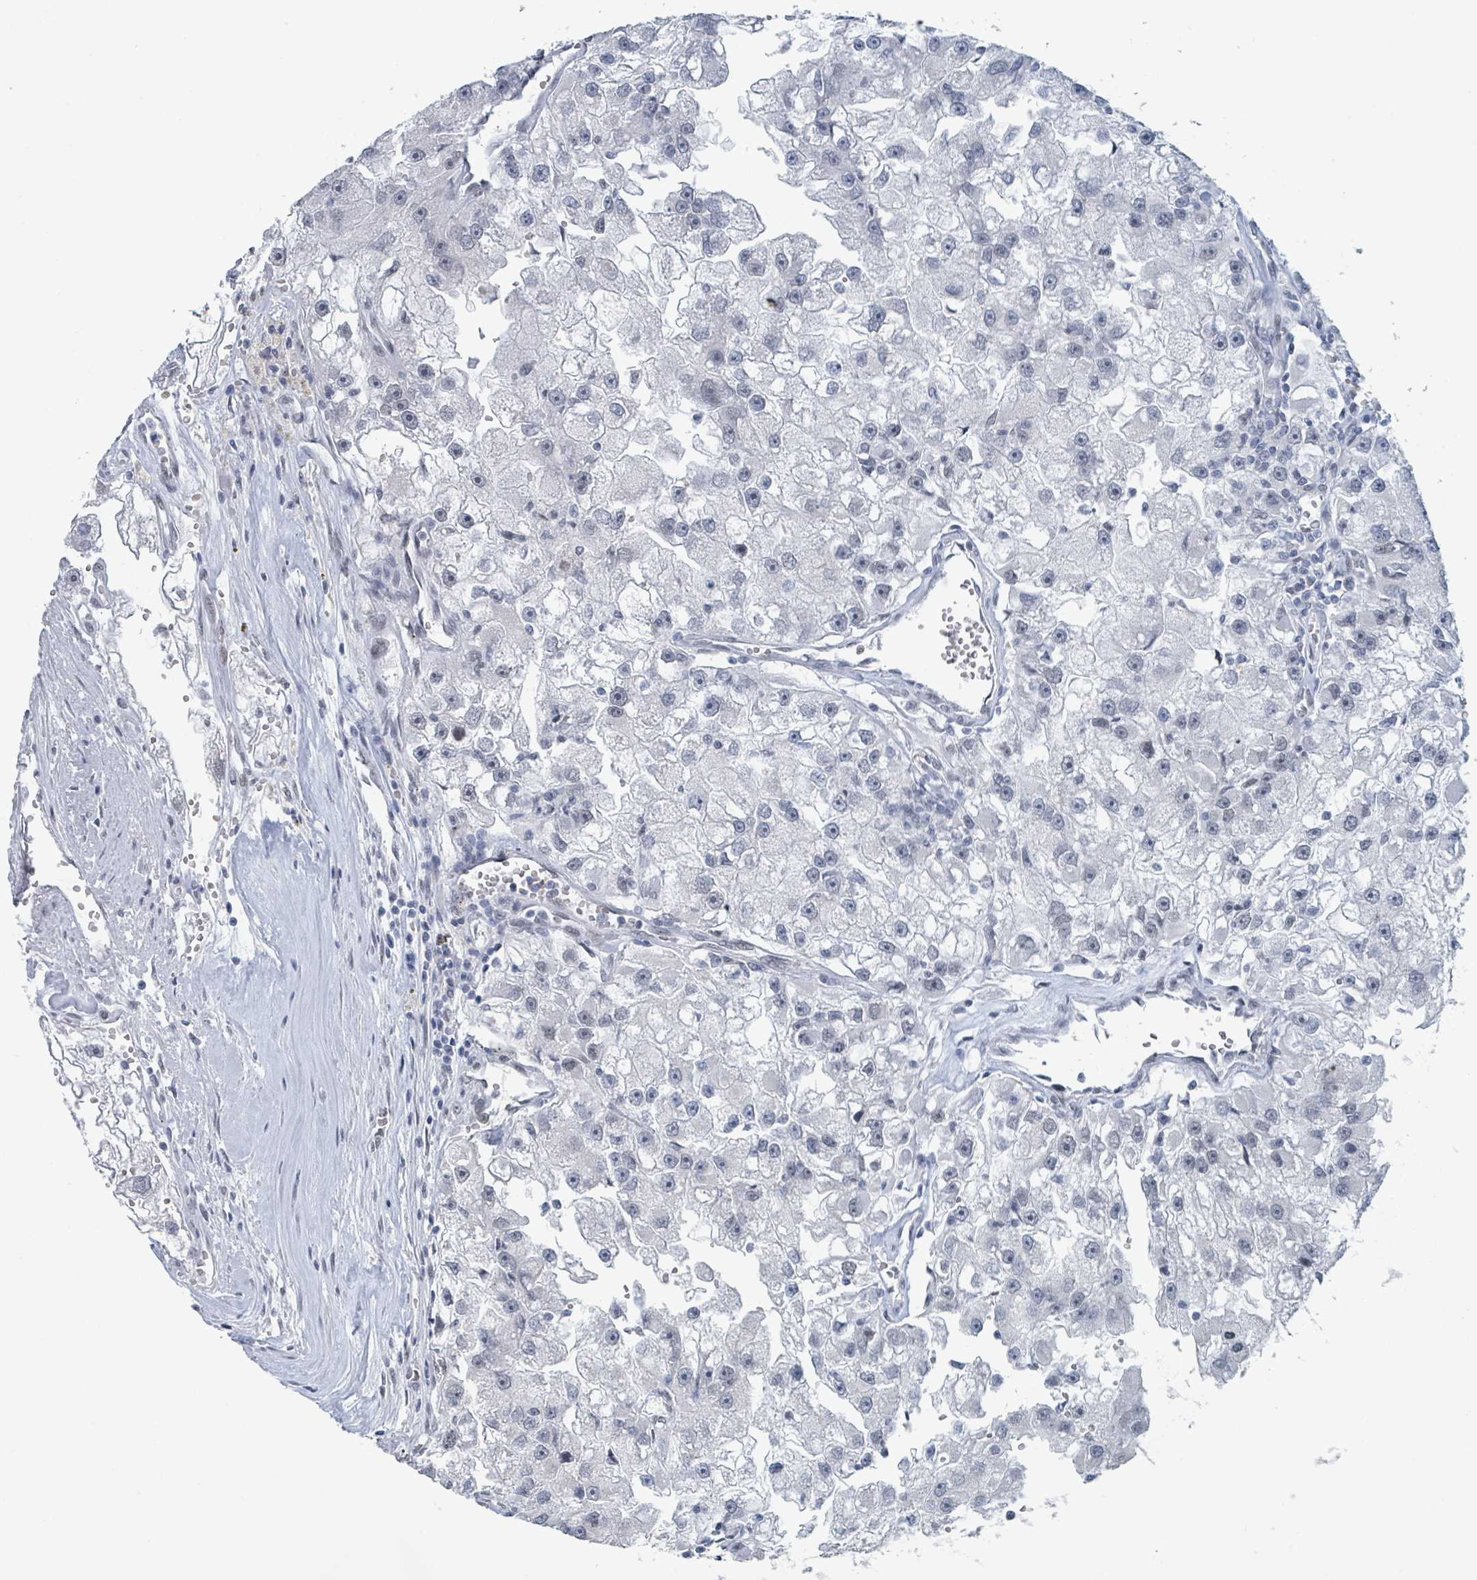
{"staining": {"intensity": "negative", "quantity": "none", "location": "none"}, "tissue": "renal cancer", "cell_type": "Tumor cells", "image_type": "cancer", "snomed": [{"axis": "morphology", "description": "Adenocarcinoma, NOS"}, {"axis": "topography", "description": "Kidney"}], "caption": "This is an IHC image of human renal cancer. There is no staining in tumor cells.", "gene": "EHMT2", "patient": {"sex": "male", "age": 63}}